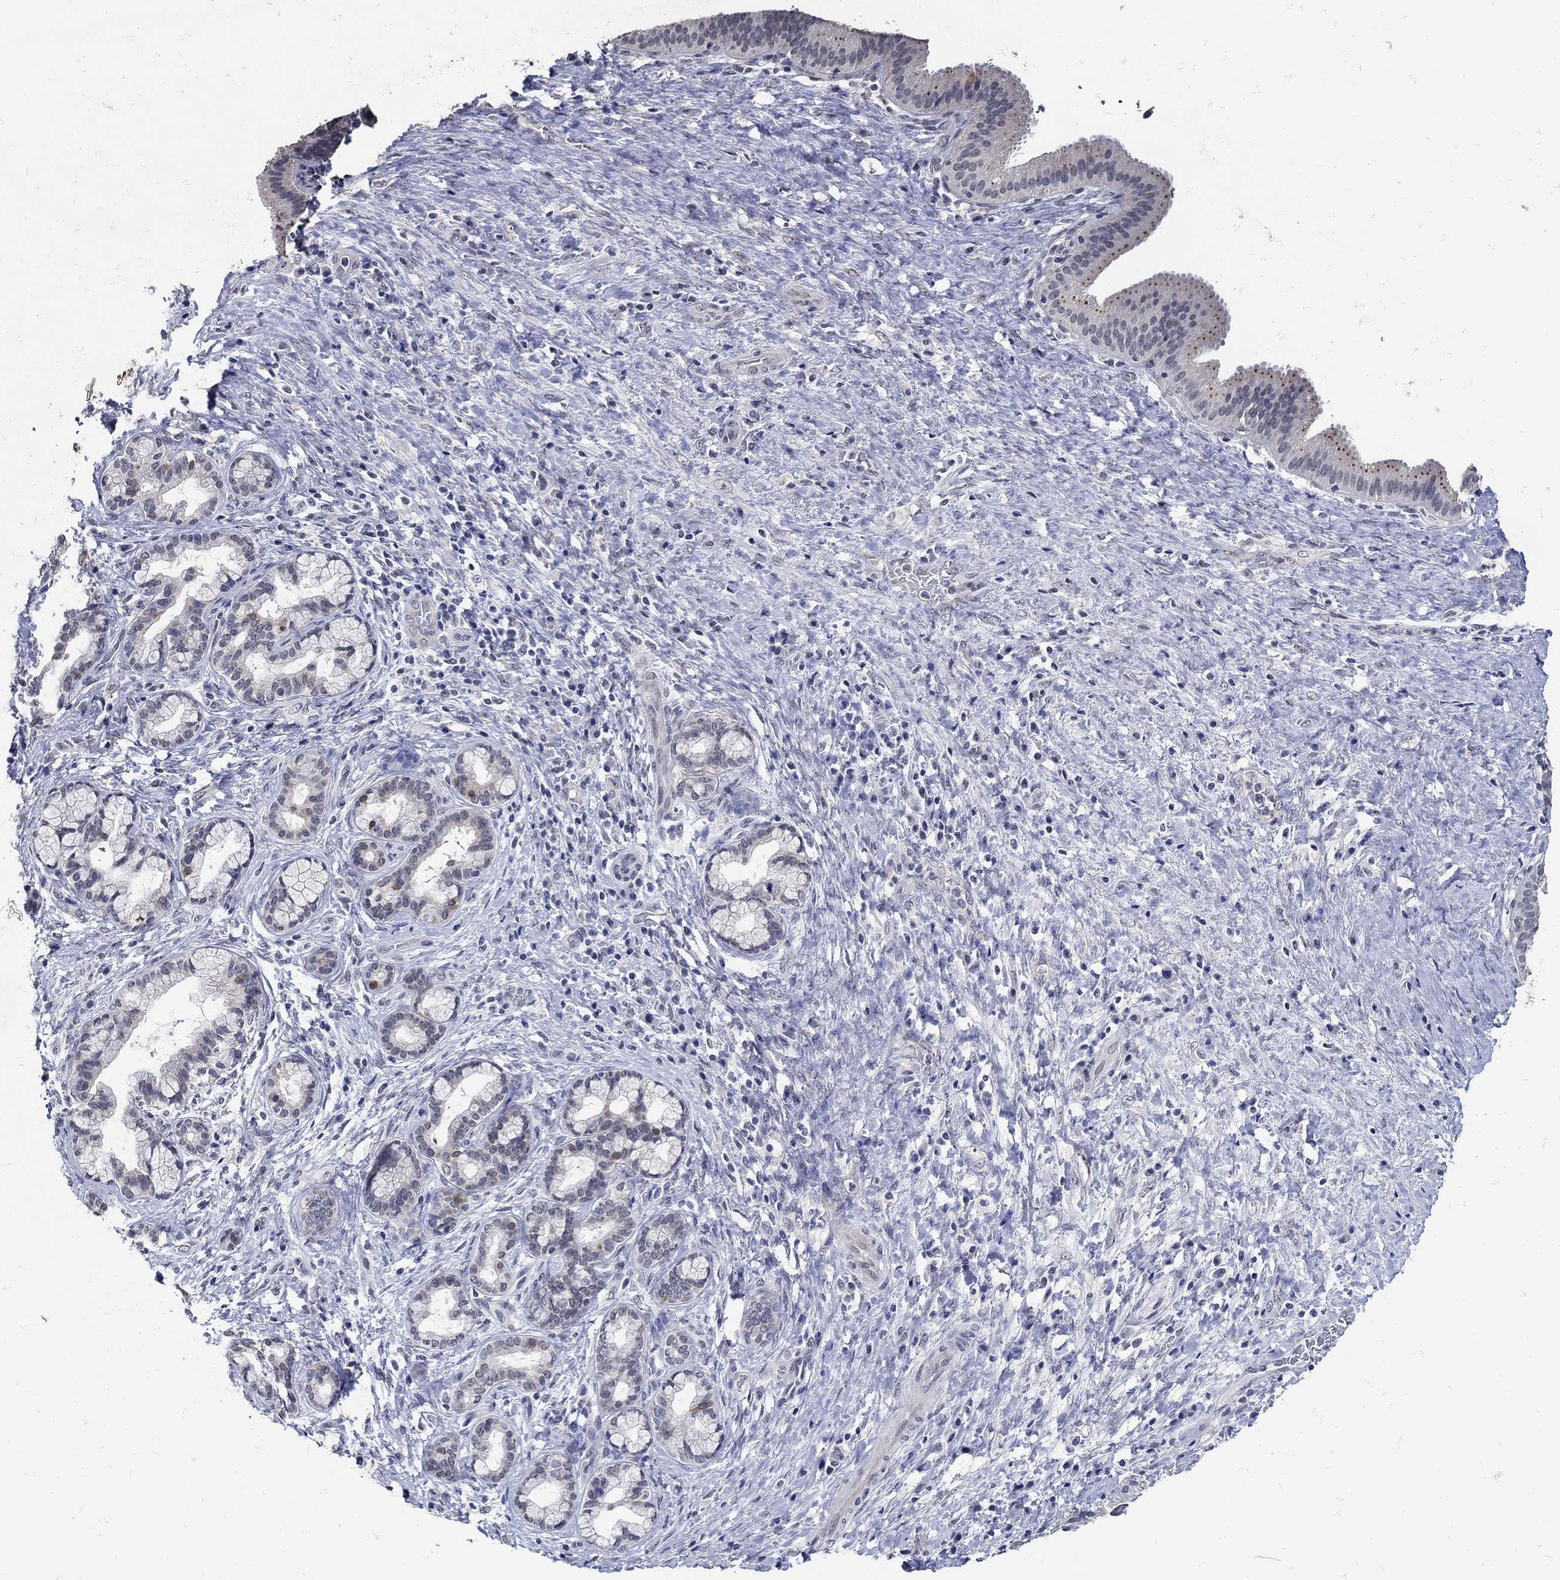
{"staining": {"intensity": "strong", "quantity": "<25%", "location": "cytoplasmic/membranous"}, "tissue": "liver cancer", "cell_type": "Tumor cells", "image_type": "cancer", "snomed": [{"axis": "morphology", "description": "Cholangiocarcinoma"}, {"axis": "topography", "description": "Liver"}], "caption": "This photomicrograph reveals immunohistochemistry (IHC) staining of liver cancer, with medium strong cytoplasmic/membranous positivity in about <25% of tumor cells.", "gene": "KCNN3", "patient": {"sex": "female", "age": 73}}